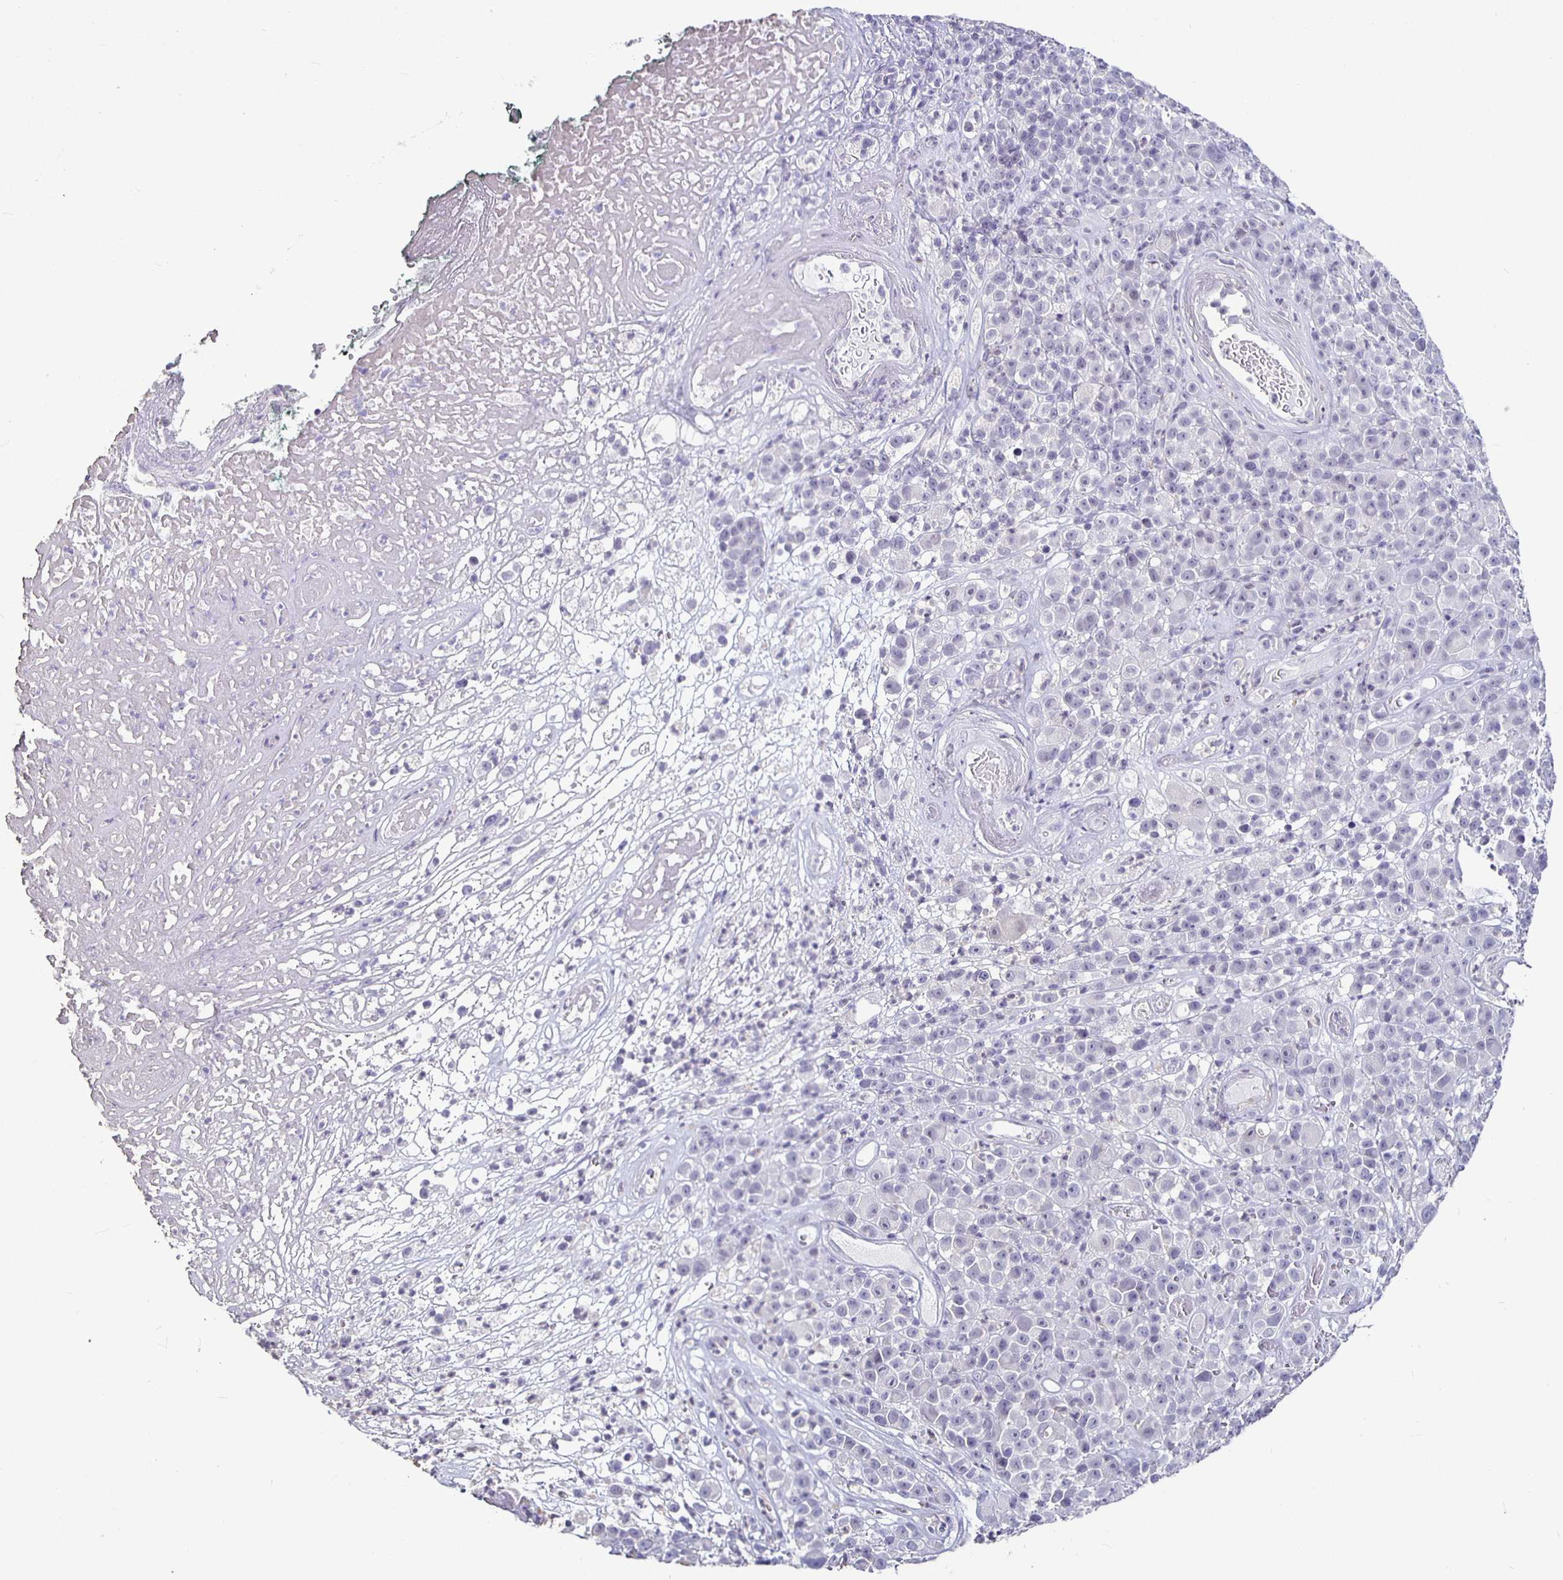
{"staining": {"intensity": "negative", "quantity": "none", "location": "none"}, "tissue": "melanoma", "cell_type": "Tumor cells", "image_type": "cancer", "snomed": [{"axis": "morphology", "description": "Malignant melanoma, NOS"}, {"axis": "topography", "description": "Skin"}, {"axis": "topography", "description": "Skin of back"}], "caption": "A high-resolution photomicrograph shows immunohistochemistry staining of melanoma, which displays no significant positivity in tumor cells.", "gene": "GPX4", "patient": {"sex": "male", "age": 91}}